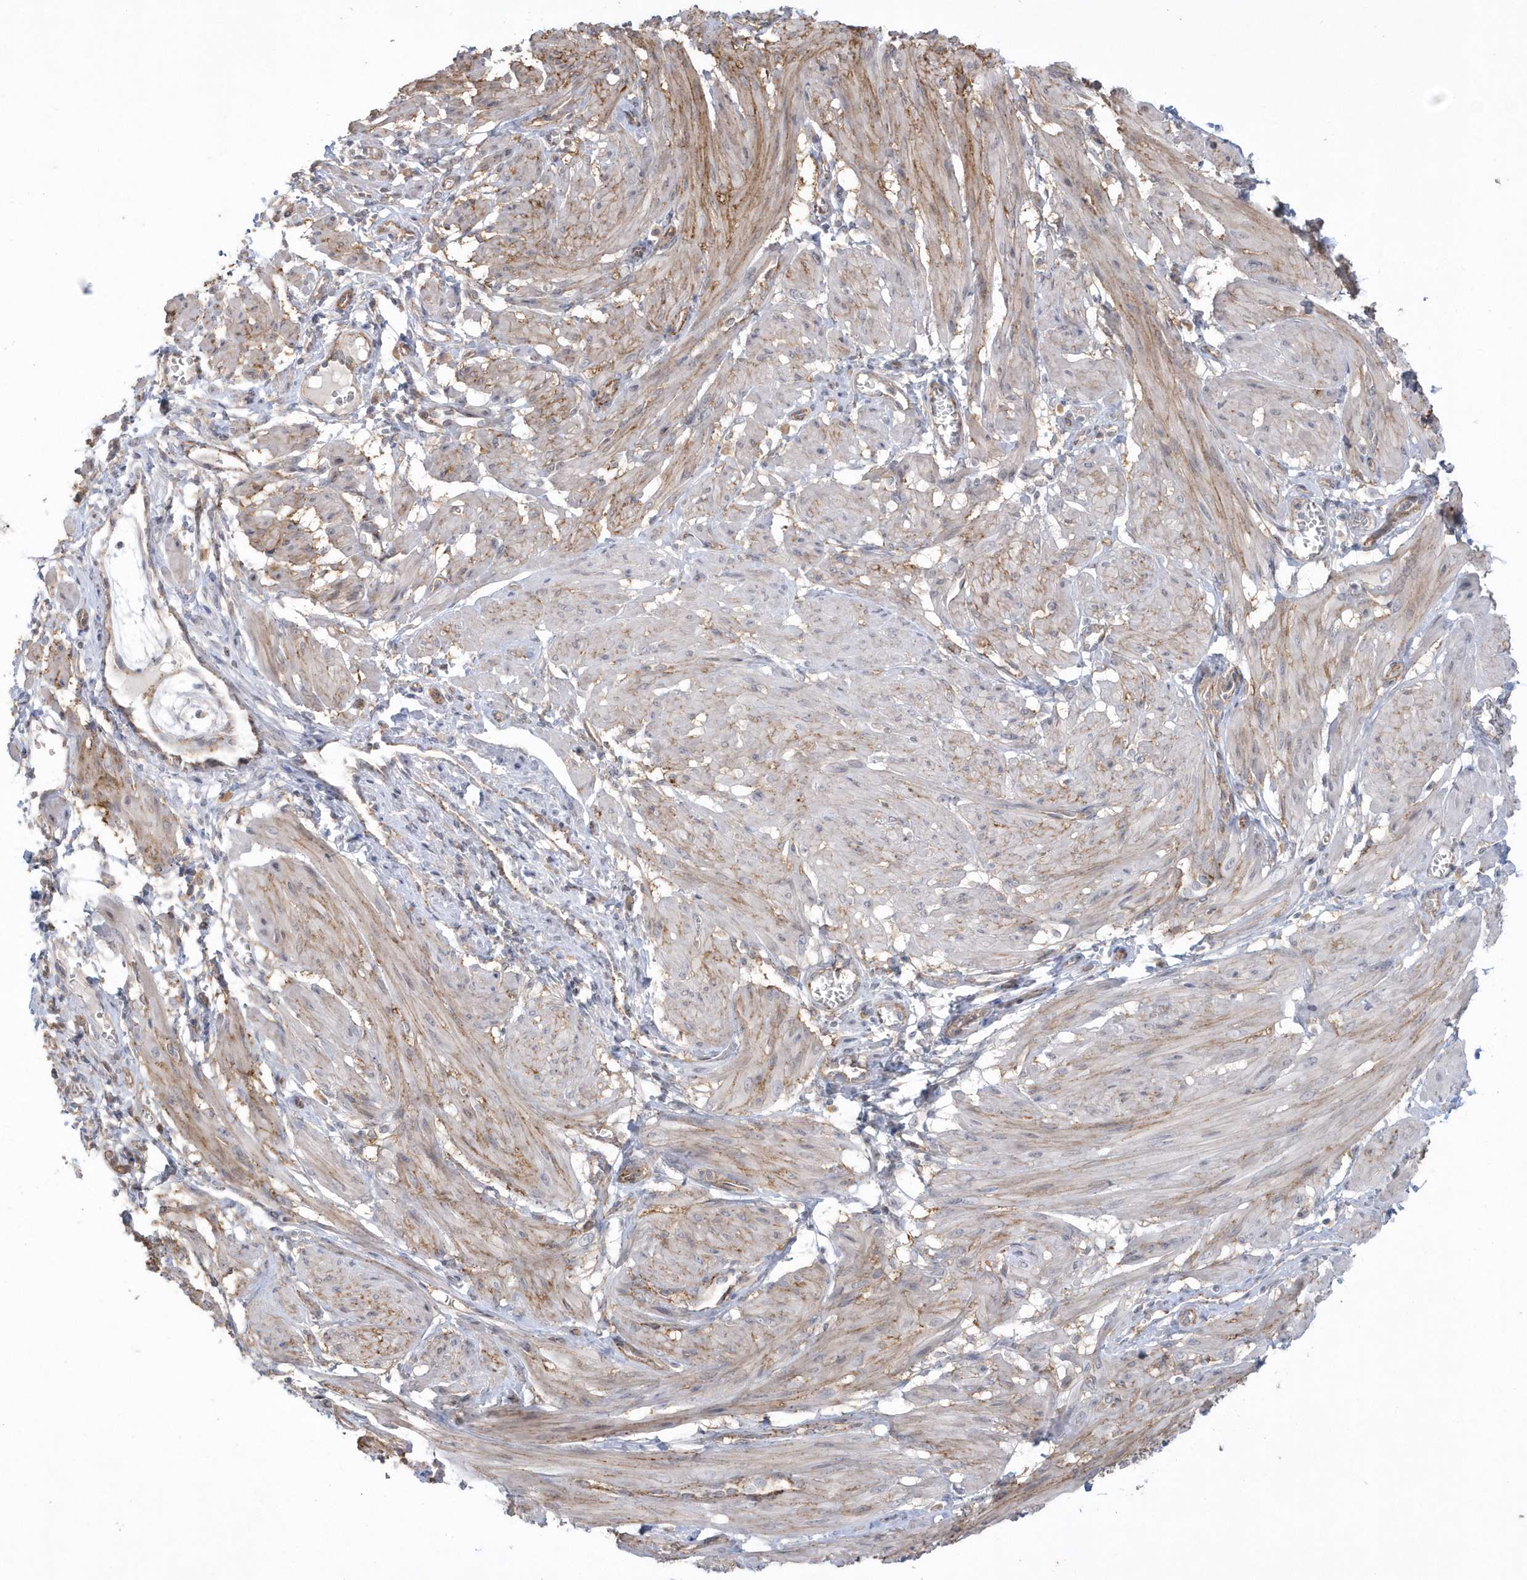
{"staining": {"intensity": "moderate", "quantity": "25%-75%", "location": "cytoplasmic/membranous"}, "tissue": "smooth muscle", "cell_type": "Smooth muscle cells", "image_type": "normal", "snomed": [{"axis": "morphology", "description": "Normal tissue, NOS"}, {"axis": "topography", "description": "Smooth muscle"}], "caption": "Immunohistochemical staining of benign human smooth muscle shows moderate cytoplasmic/membranous protein positivity in about 25%-75% of smooth muscle cells. (Stains: DAB in brown, nuclei in blue, Microscopy: brightfield microscopy at high magnification).", "gene": "CRIP3", "patient": {"sex": "female", "age": 39}}